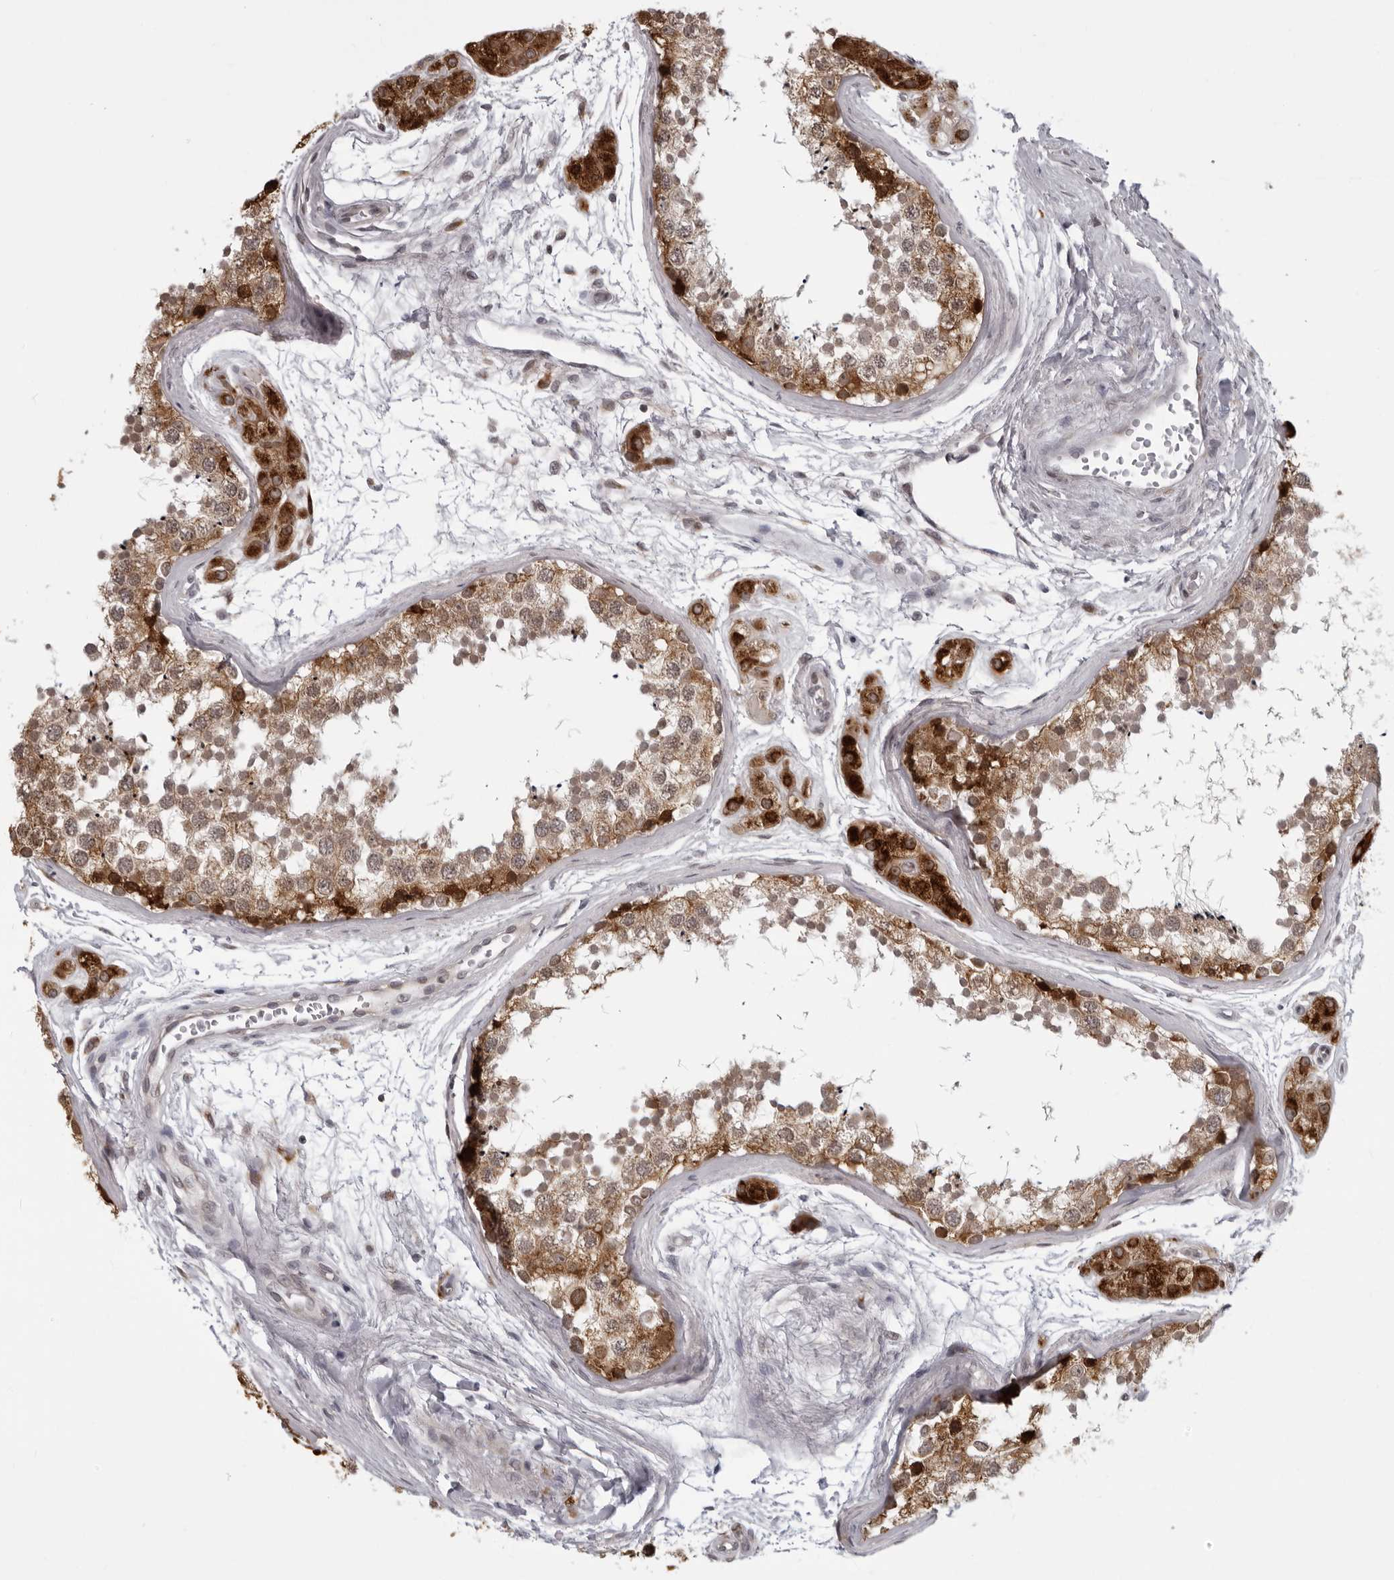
{"staining": {"intensity": "moderate", "quantity": ">75%", "location": "cytoplasmic/membranous,nuclear"}, "tissue": "testis", "cell_type": "Cells in seminiferous ducts", "image_type": "normal", "snomed": [{"axis": "morphology", "description": "Normal tissue, NOS"}, {"axis": "topography", "description": "Testis"}], "caption": "Immunohistochemistry of normal human testis displays medium levels of moderate cytoplasmic/membranous,nuclear expression in approximately >75% of cells in seminiferous ducts.", "gene": "RTCA", "patient": {"sex": "male", "age": 56}}